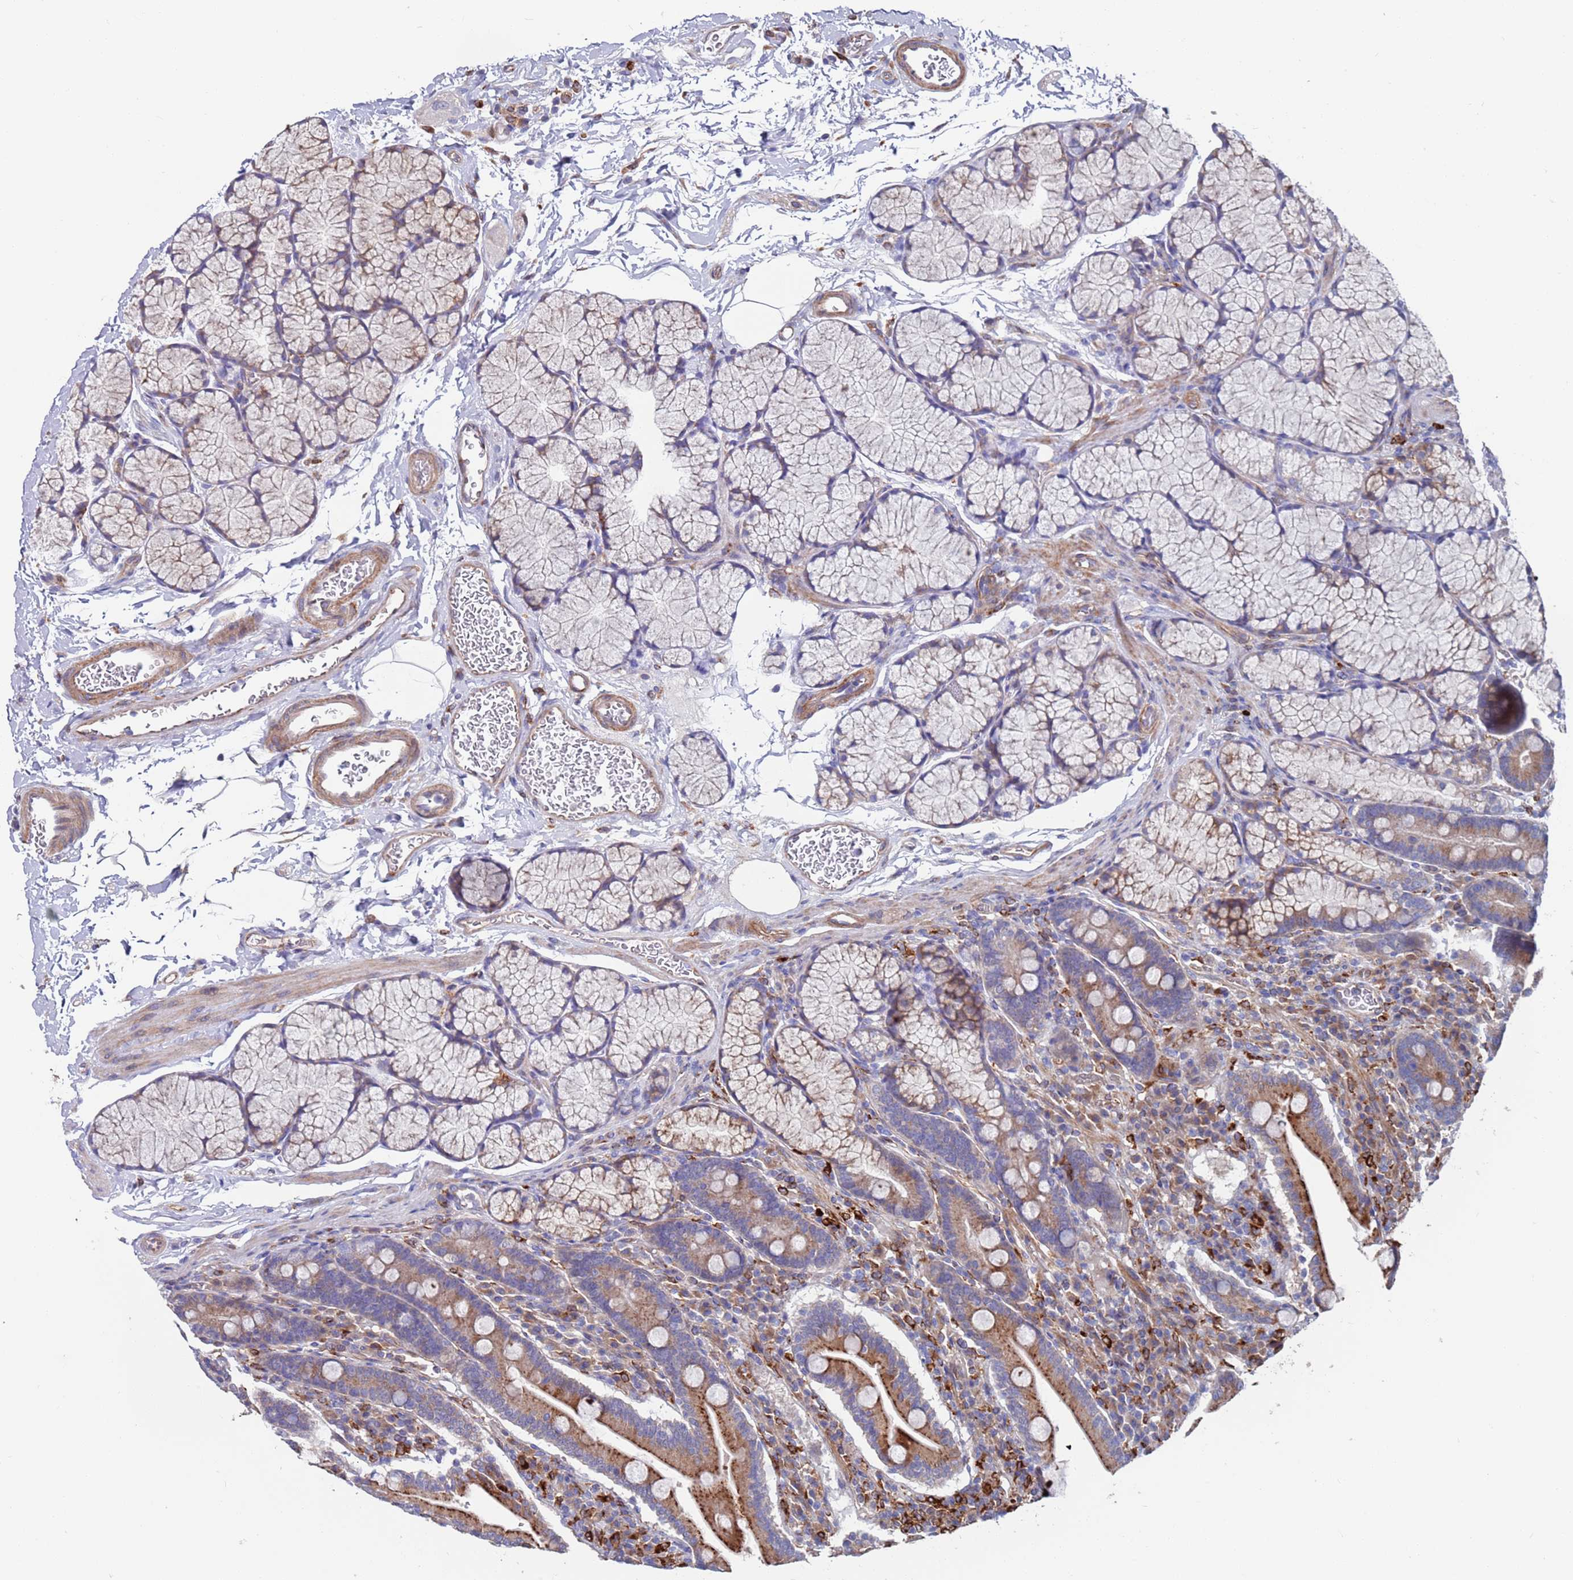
{"staining": {"intensity": "moderate", "quantity": "25%-75%", "location": "cytoplasmic/membranous"}, "tissue": "duodenum", "cell_type": "Glandular cells", "image_type": "normal", "snomed": [{"axis": "morphology", "description": "Normal tissue, NOS"}, {"axis": "topography", "description": "Duodenum"}], "caption": "Immunohistochemistry (IHC) micrograph of normal human duodenum stained for a protein (brown), which exhibits medium levels of moderate cytoplasmic/membranous staining in about 25%-75% of glandular cells.", "gene": "GREB1L", "patient": {"sex": "male", "age": 35}}